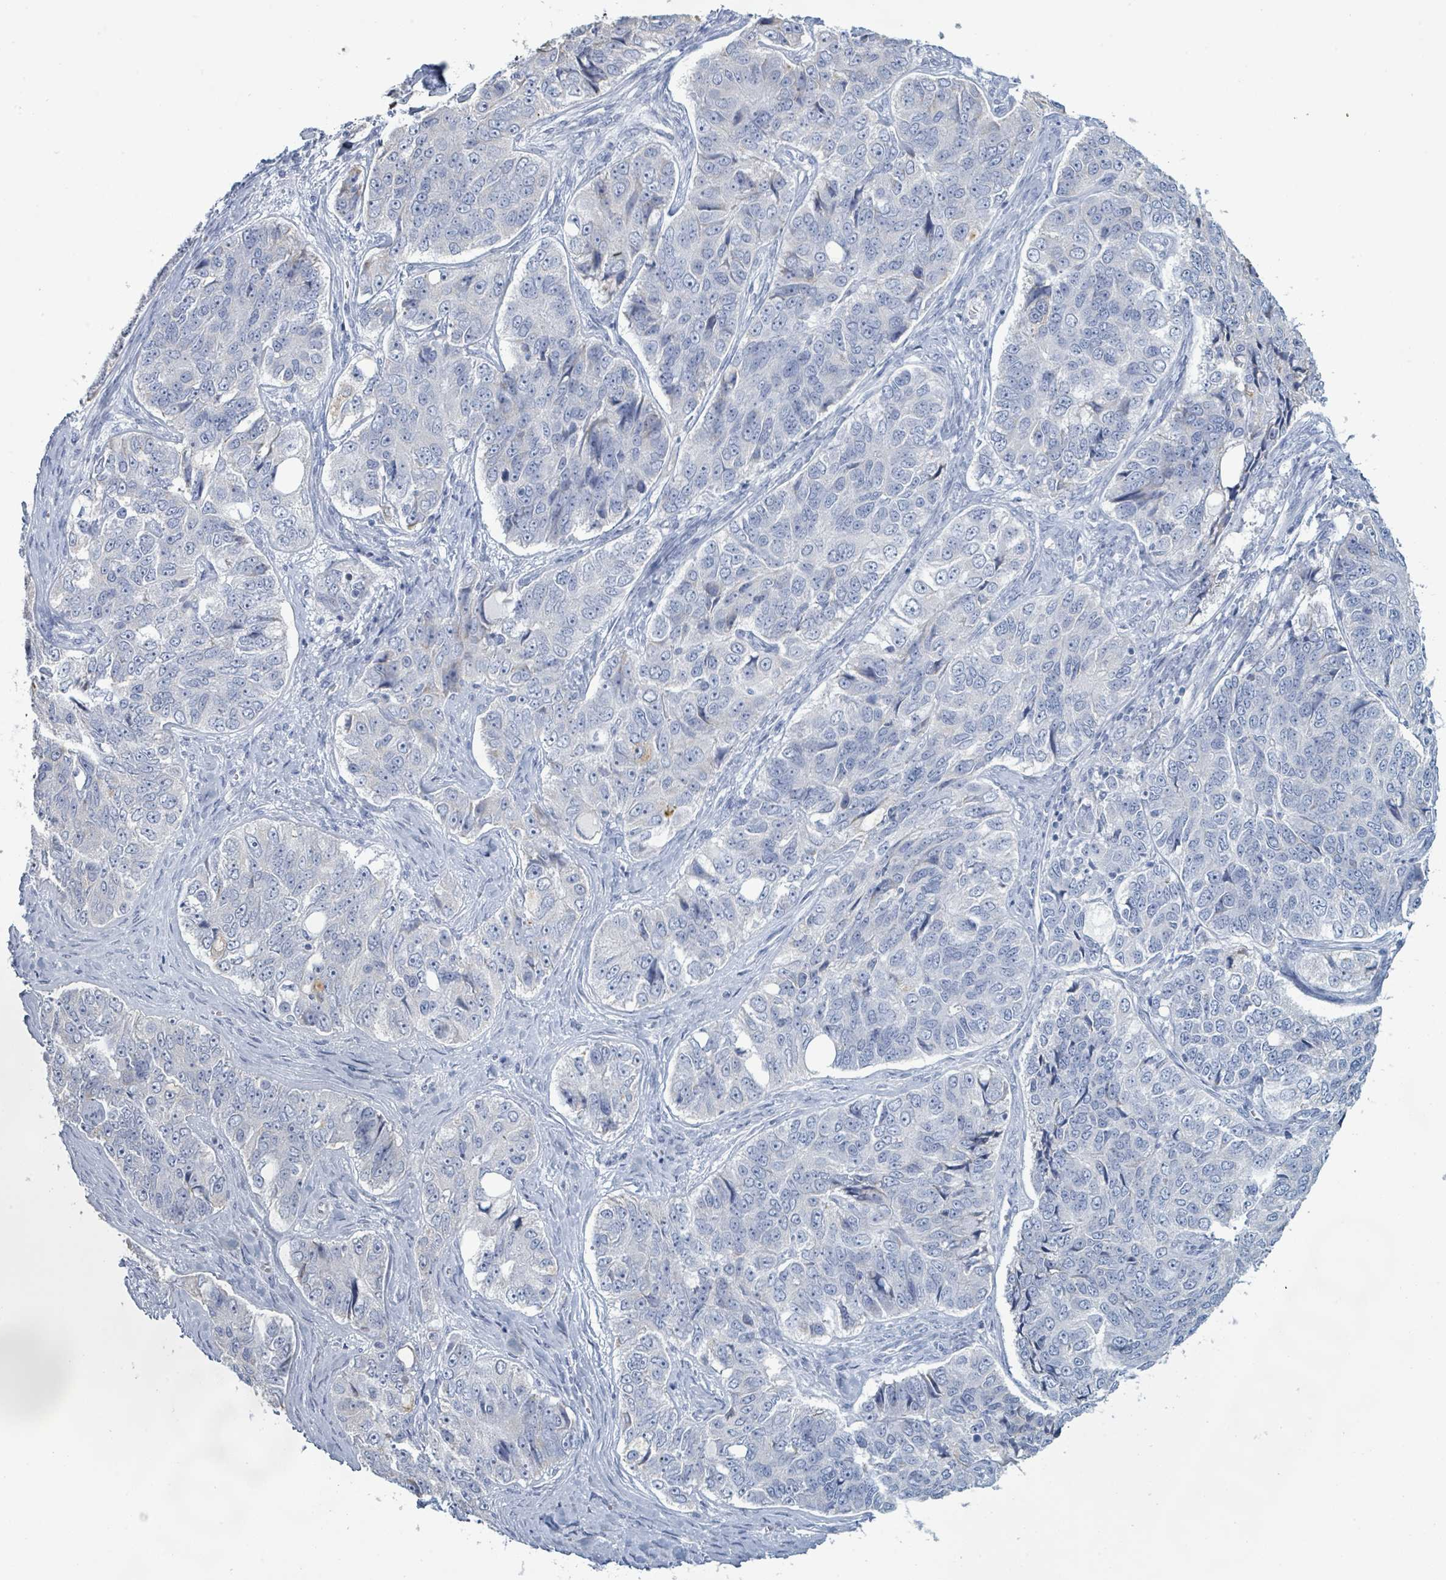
{"staining": {"intensity": "negative", "quantity": "none", "location": "none"}, "tissue": "ovarian cancer", "cell_type": "Tumor cells", "image_type": "cancer", "snomed": [{"axis": "morphology", "description": "Carcinoma, endometroid"}, {"axis": "topography", "description": "Ovary"}], "caption": "Protein analysis of ovarian cancer (endometroid carcinoma) shows no significant staining in tumor cells.", "gene": "PGA3", "patient": {"sex": "female", "age": 51}}